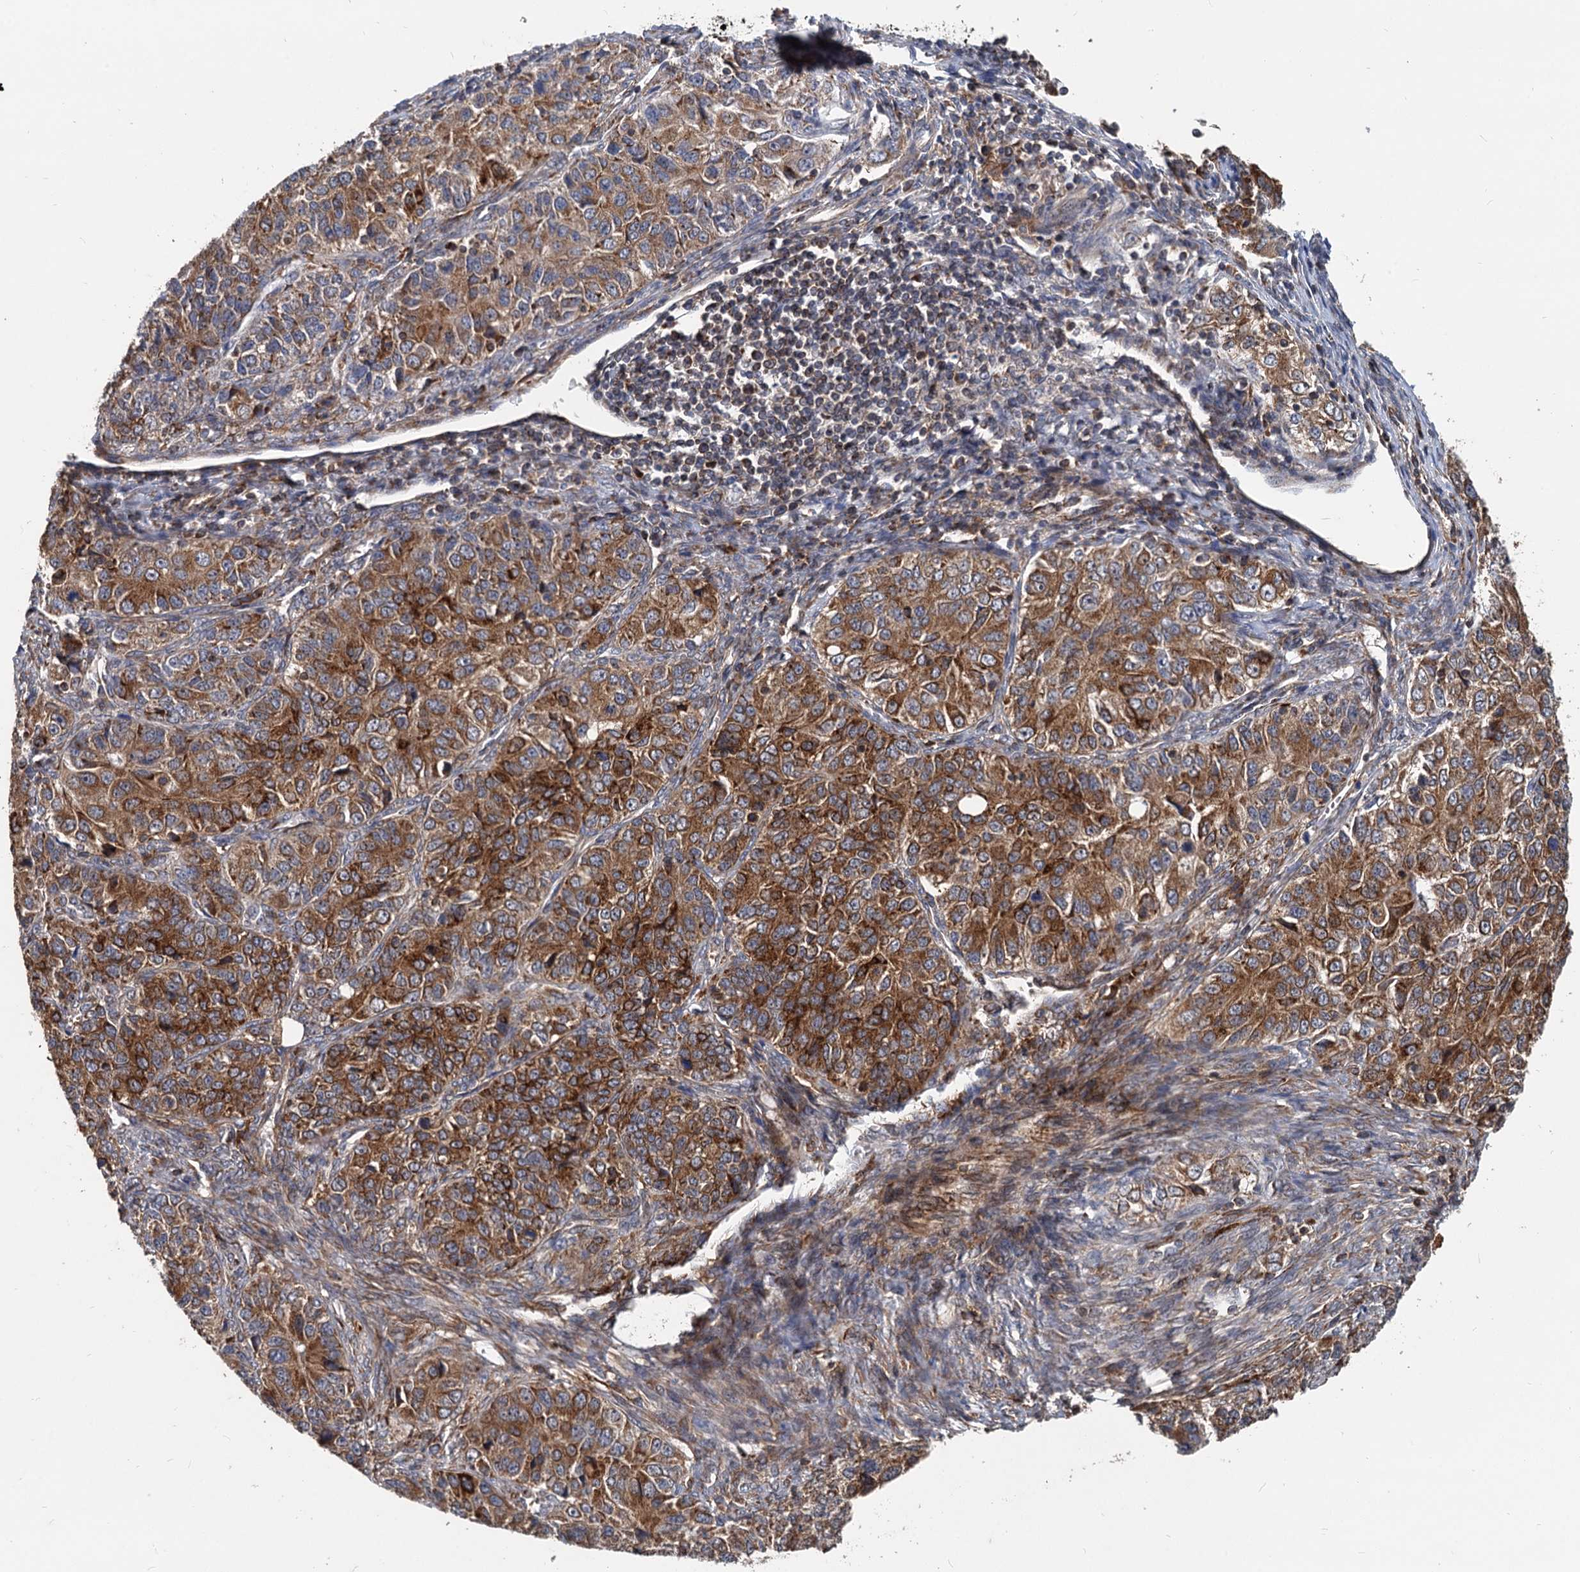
{"staining": {"intensity": "strong", "quantity": ">75%", "location": "cytoplasmic/membranous"}, "tissue": "ovarian cancer", "cell_type": "Tumor cells", "image_type": "cancer", "snomed": [{"axis": "morphology", "description": "Carcinoma, endometroid"}, {"axis": "topography", "description": "Ovary"}], "caption": "This is an image of immunohistochemistry staining of endometroid carcinoma (ovarian), which shows strong positivity in the cytoplasmic/membranous of tumor cells.", "gene": "STIM1", "patient": {"sex": "female", "age": 51}}